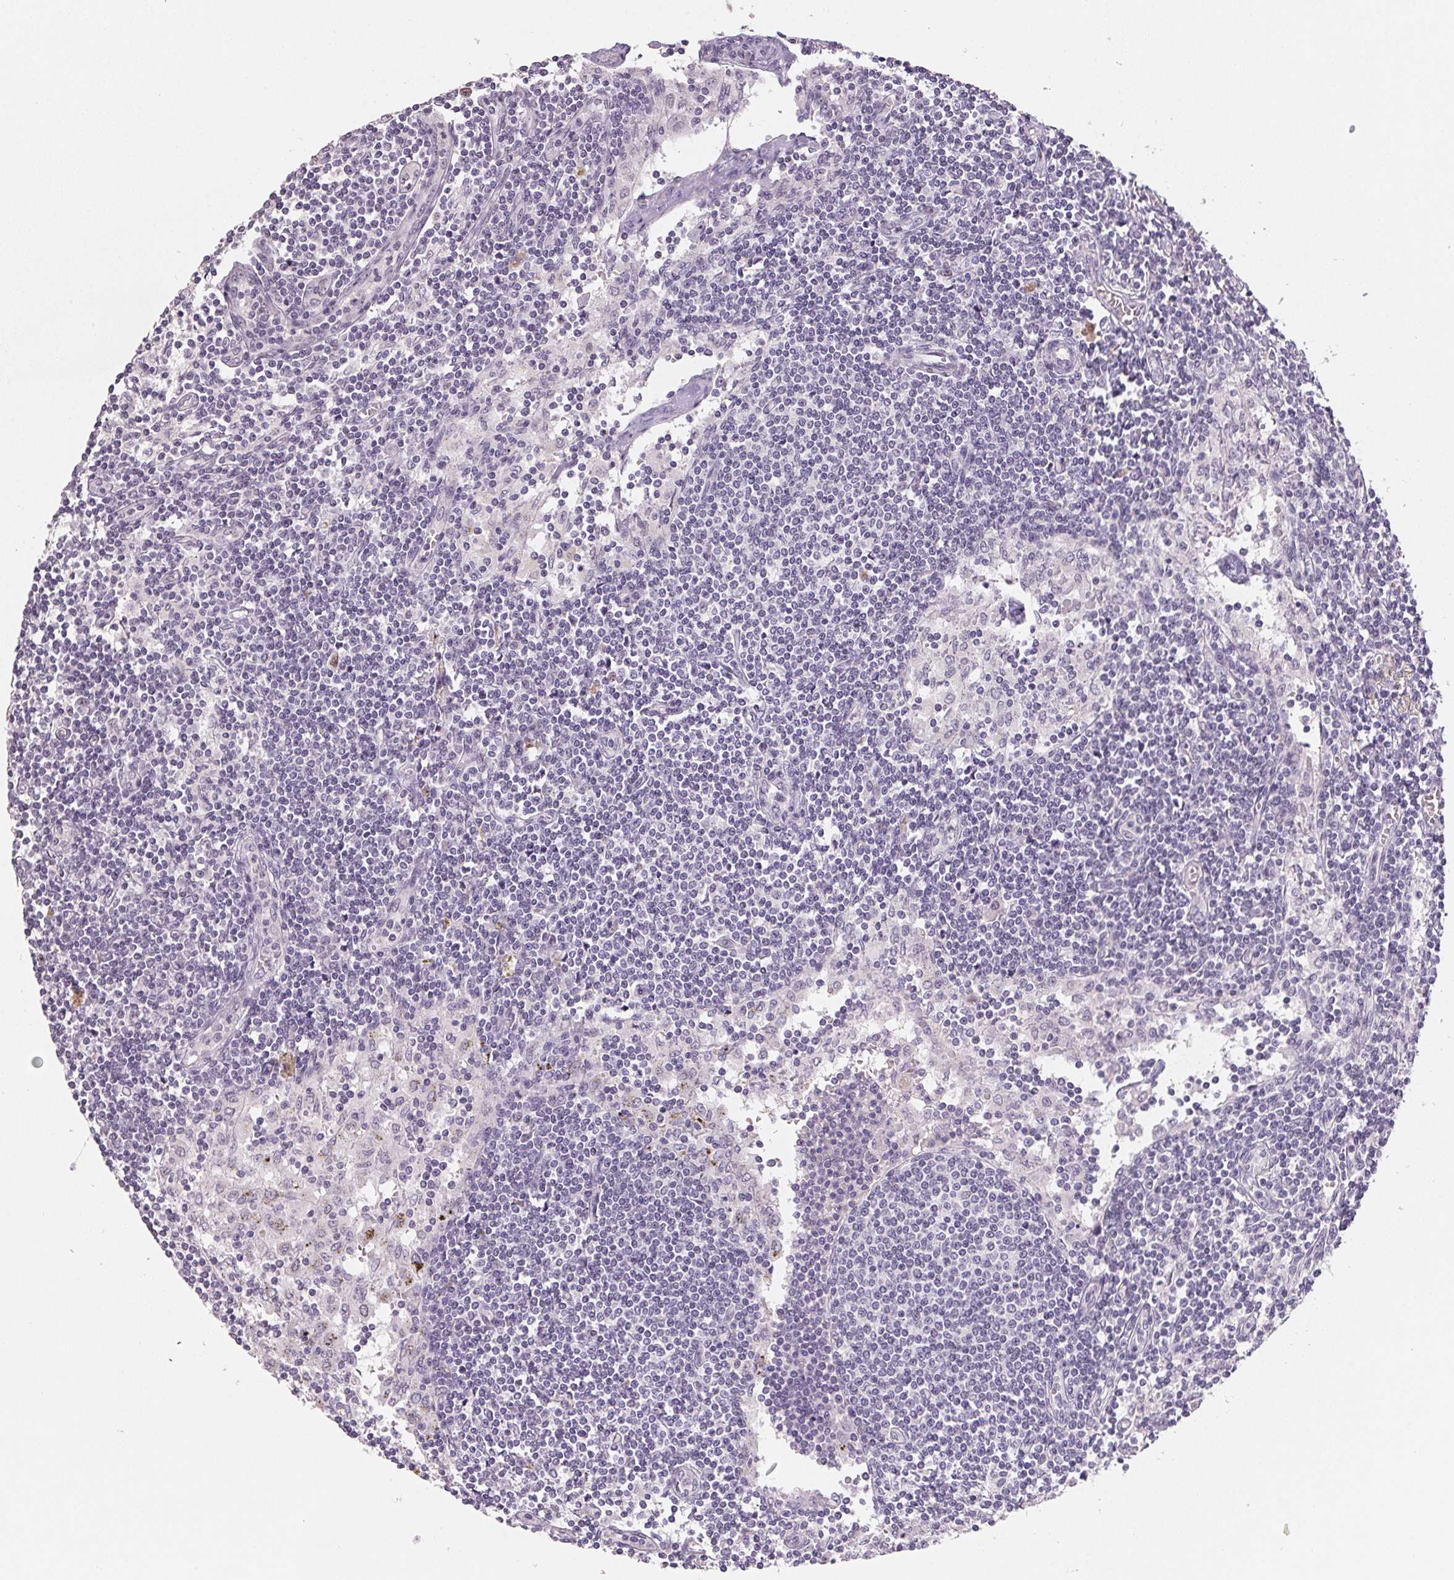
{"staining": {"intensity": "moderate", "quantity": "<25%", "location": "nuclear"}, "tissue": "lymph node", "cell_type": "Germinal center cells", "image_type": "normal", "snomed": [{"axis": "morphology", "description": "Normal tissue, NOS"}, {"axis": "topography", "description": "Lymph node"}], "caption": "Protein staining of normal lymph node displays moderate nuclear staining in about <25% of germinal center cells. The staining was performed using DAB, with brown indicating positive protein expression. Nuclei are stained blue with hematoxylin.", "gene": "POLR3G", "patient": {"sex": "female", "age": 69}}